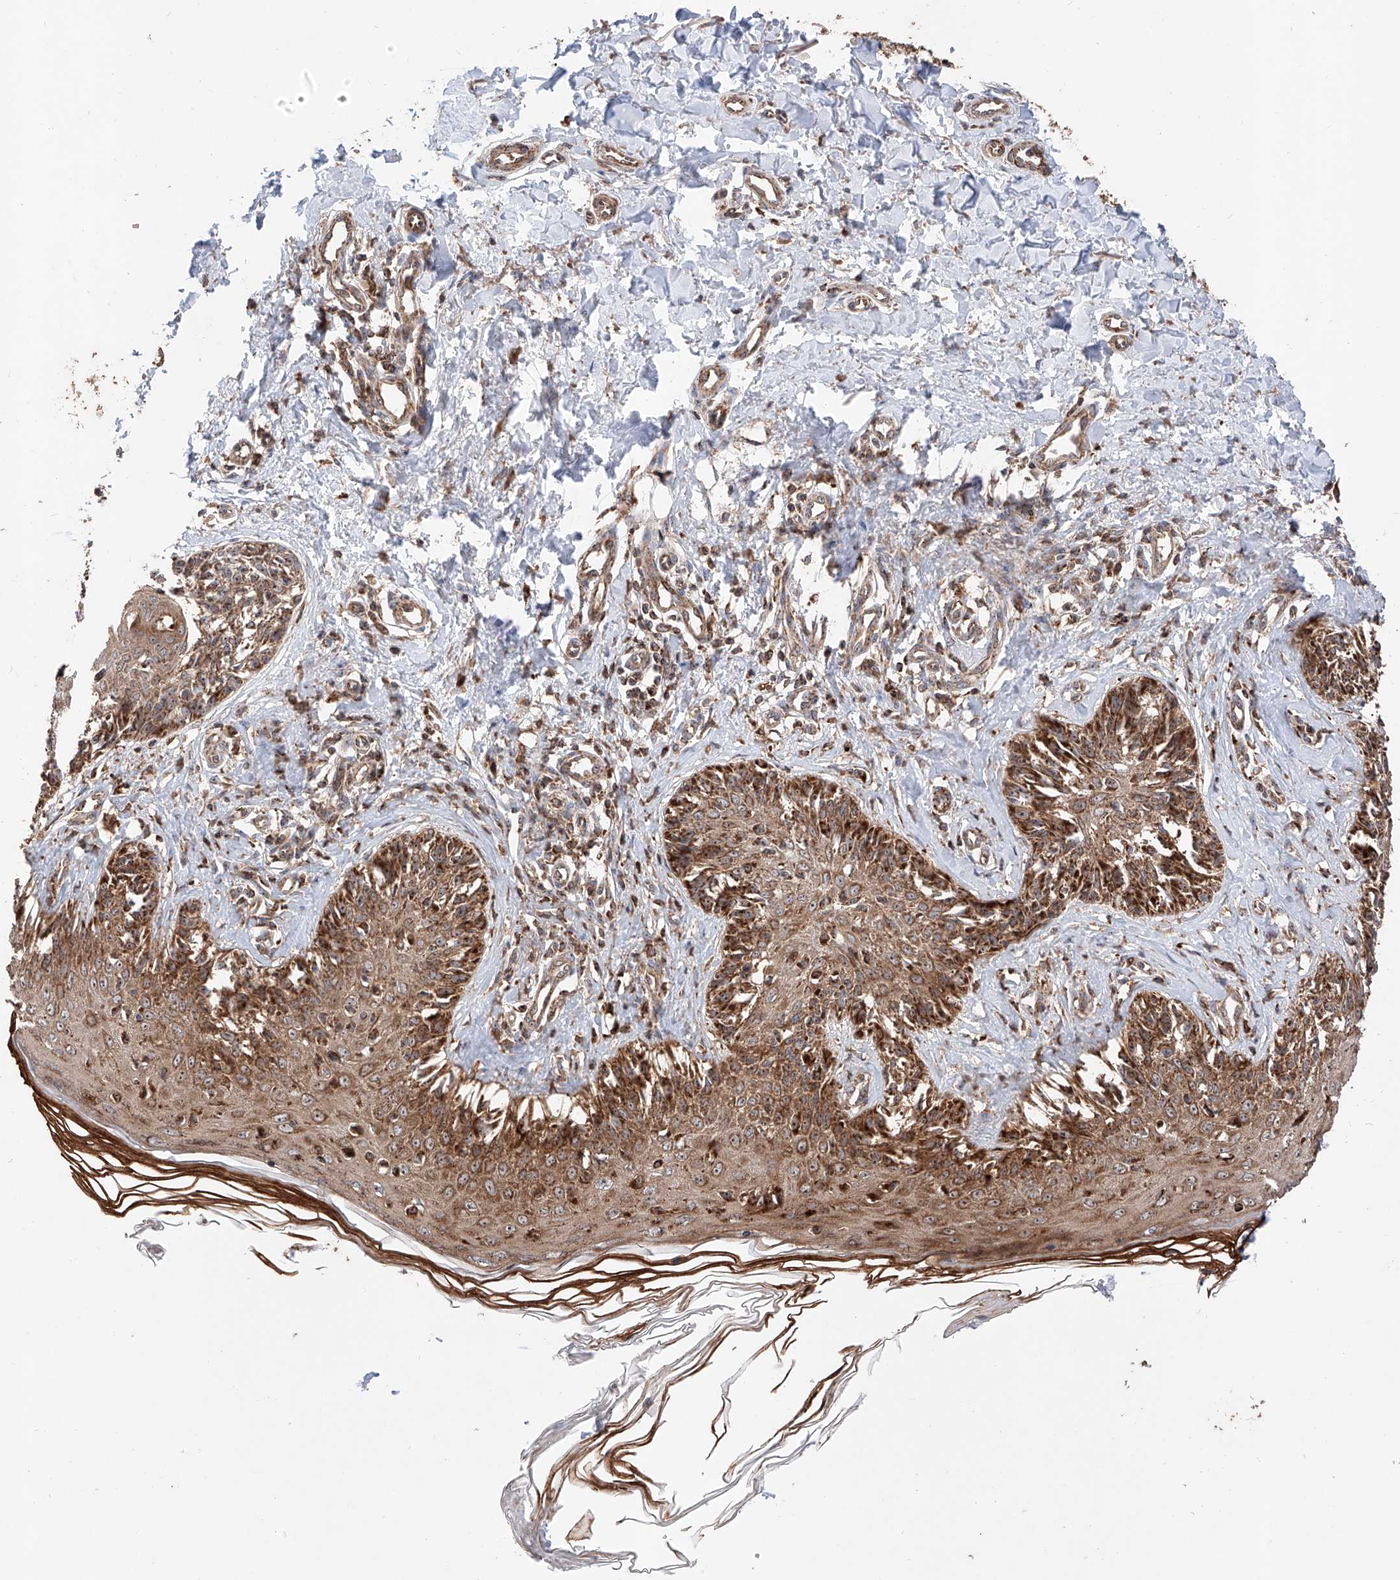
{"staining": {"intensity": "moderate", "quantity": ">75%", "location": "cytoplasmic/membranous"}, "tissue": "melanoma", "cell_type": "Tumor cells", "image_type": "cancer", "snomed": [{"axis": "morphology", "description": "Malignant melanoma, NOS"}, {"axis": "topography", "description": "Skin"}], "caption": "Malignant melanoma stained with DAB (3,3'-diaminobenzidine) immunohistochemistry demonstrates medium levels of moderate cytoplasmic/membranous expression in approximately >75% of tumor cells.", "gene": "PISD", "patient": {"sex": "male", "age": 53}}